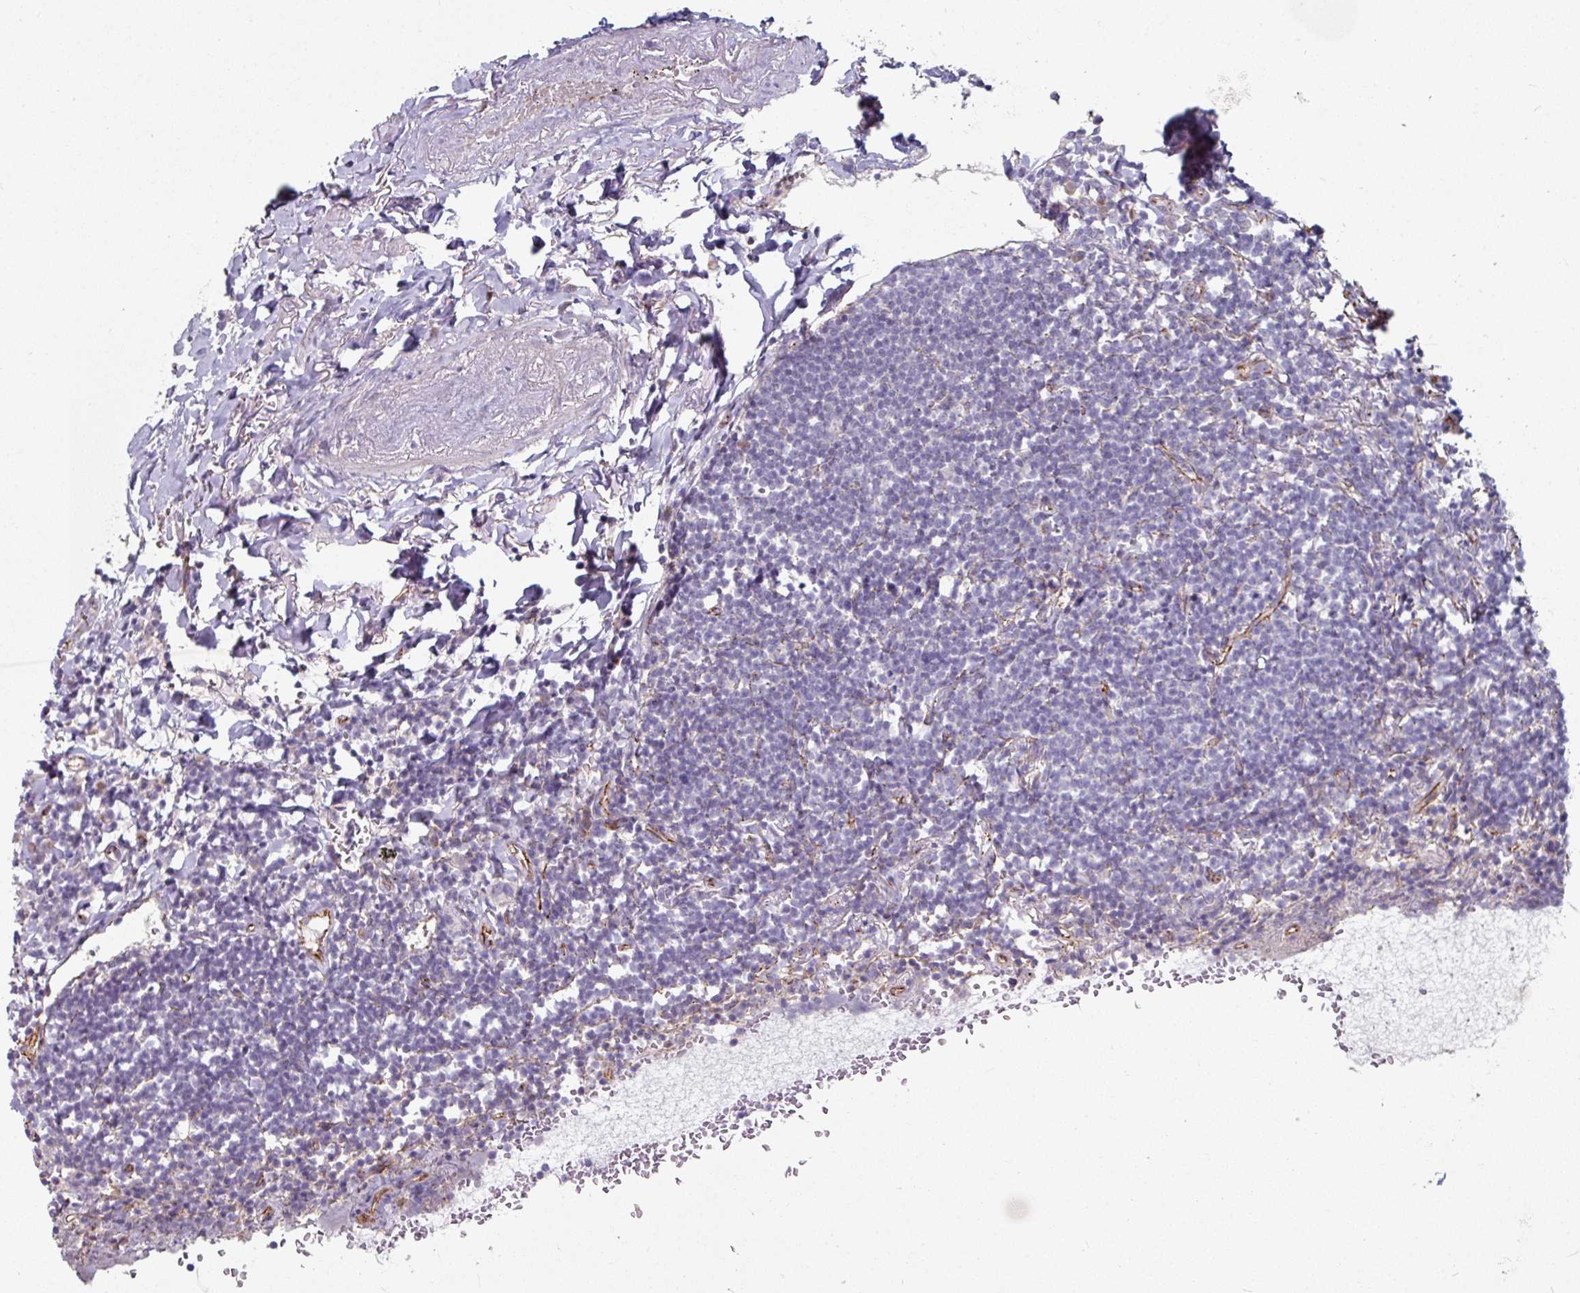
{"staining": {"intensity": "negative", "quantity": "none", "location": "none"}, "tissue": "lymphoma", "cell_type": "Tumor cells", "image_type": "cancer", "snomed": [{"axis": "morphology", "description": "Malignant lymphoma, non-Hodgkin's type, Low grade"}, {"axis": "topography", "description": "Lung"}], "caption": "IHC histopathology image of human low-grade malignant lymphoma, non-Hodgkin's type stained for a protein (brown), which shows no positivity in tumor cells. (DAB (3,3'-diaminobenzidine) immunohistochemistry (IHC), high magnification).", "gene": "JUP", "patient": {"sex": "female", "age": 71}}